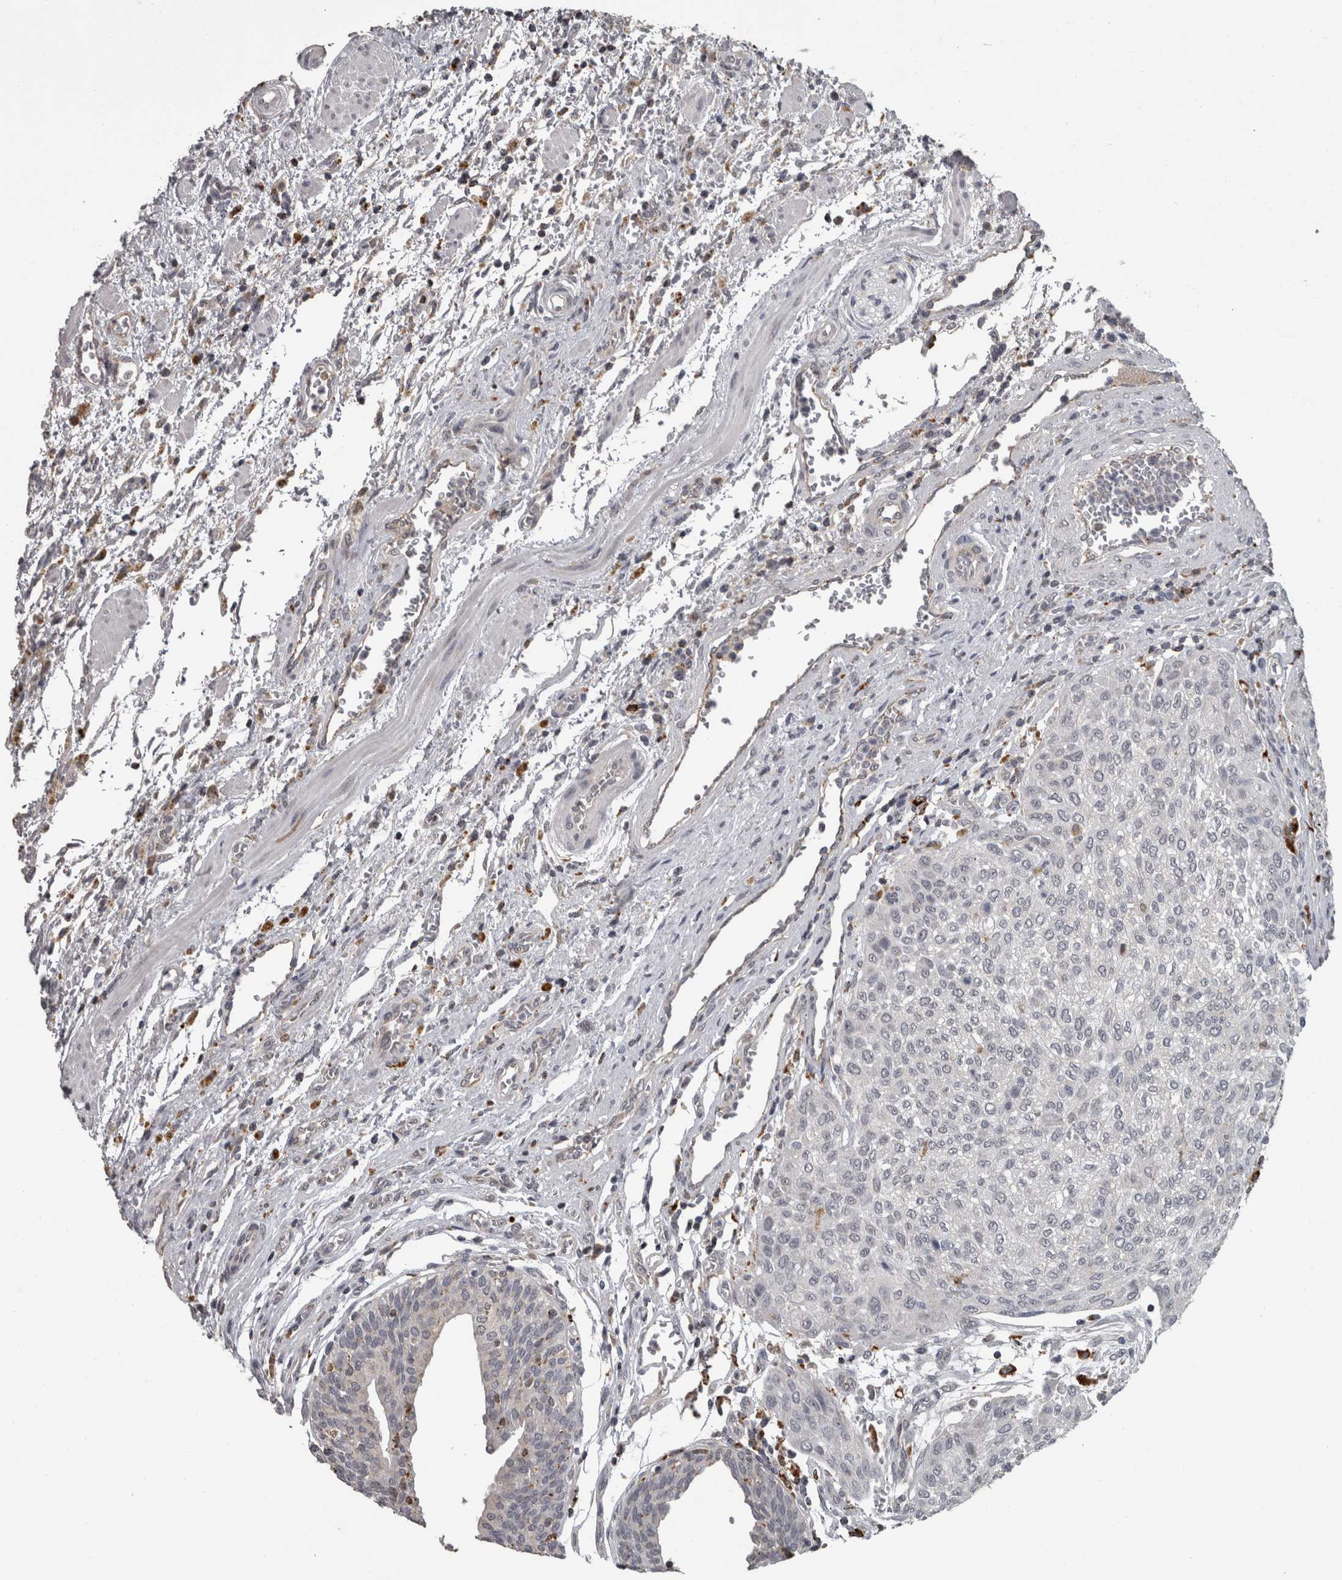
{"staining": {"intensity": "negative", "quantity": "none", "location": "none"}, "tissue": "urothelial cancer", "cell_type": "Tumor cells", "image_type": "cancer", "snomed": [{"axis": "morphology", "description": "Urothelial carcinoma, Low grade"}, {"axis": "morphology", "description": "Urothelial carcinoma, High grade"}, {"axis": "topography", "description": "Urinary bladder"}], "caption": "Human urothelial carcinoma (high-grade) stained for a protein using IHC exhibits no staining in tumor cells.", "gene": "NAAA", "patient": {"sex": "male", "age": 35}}